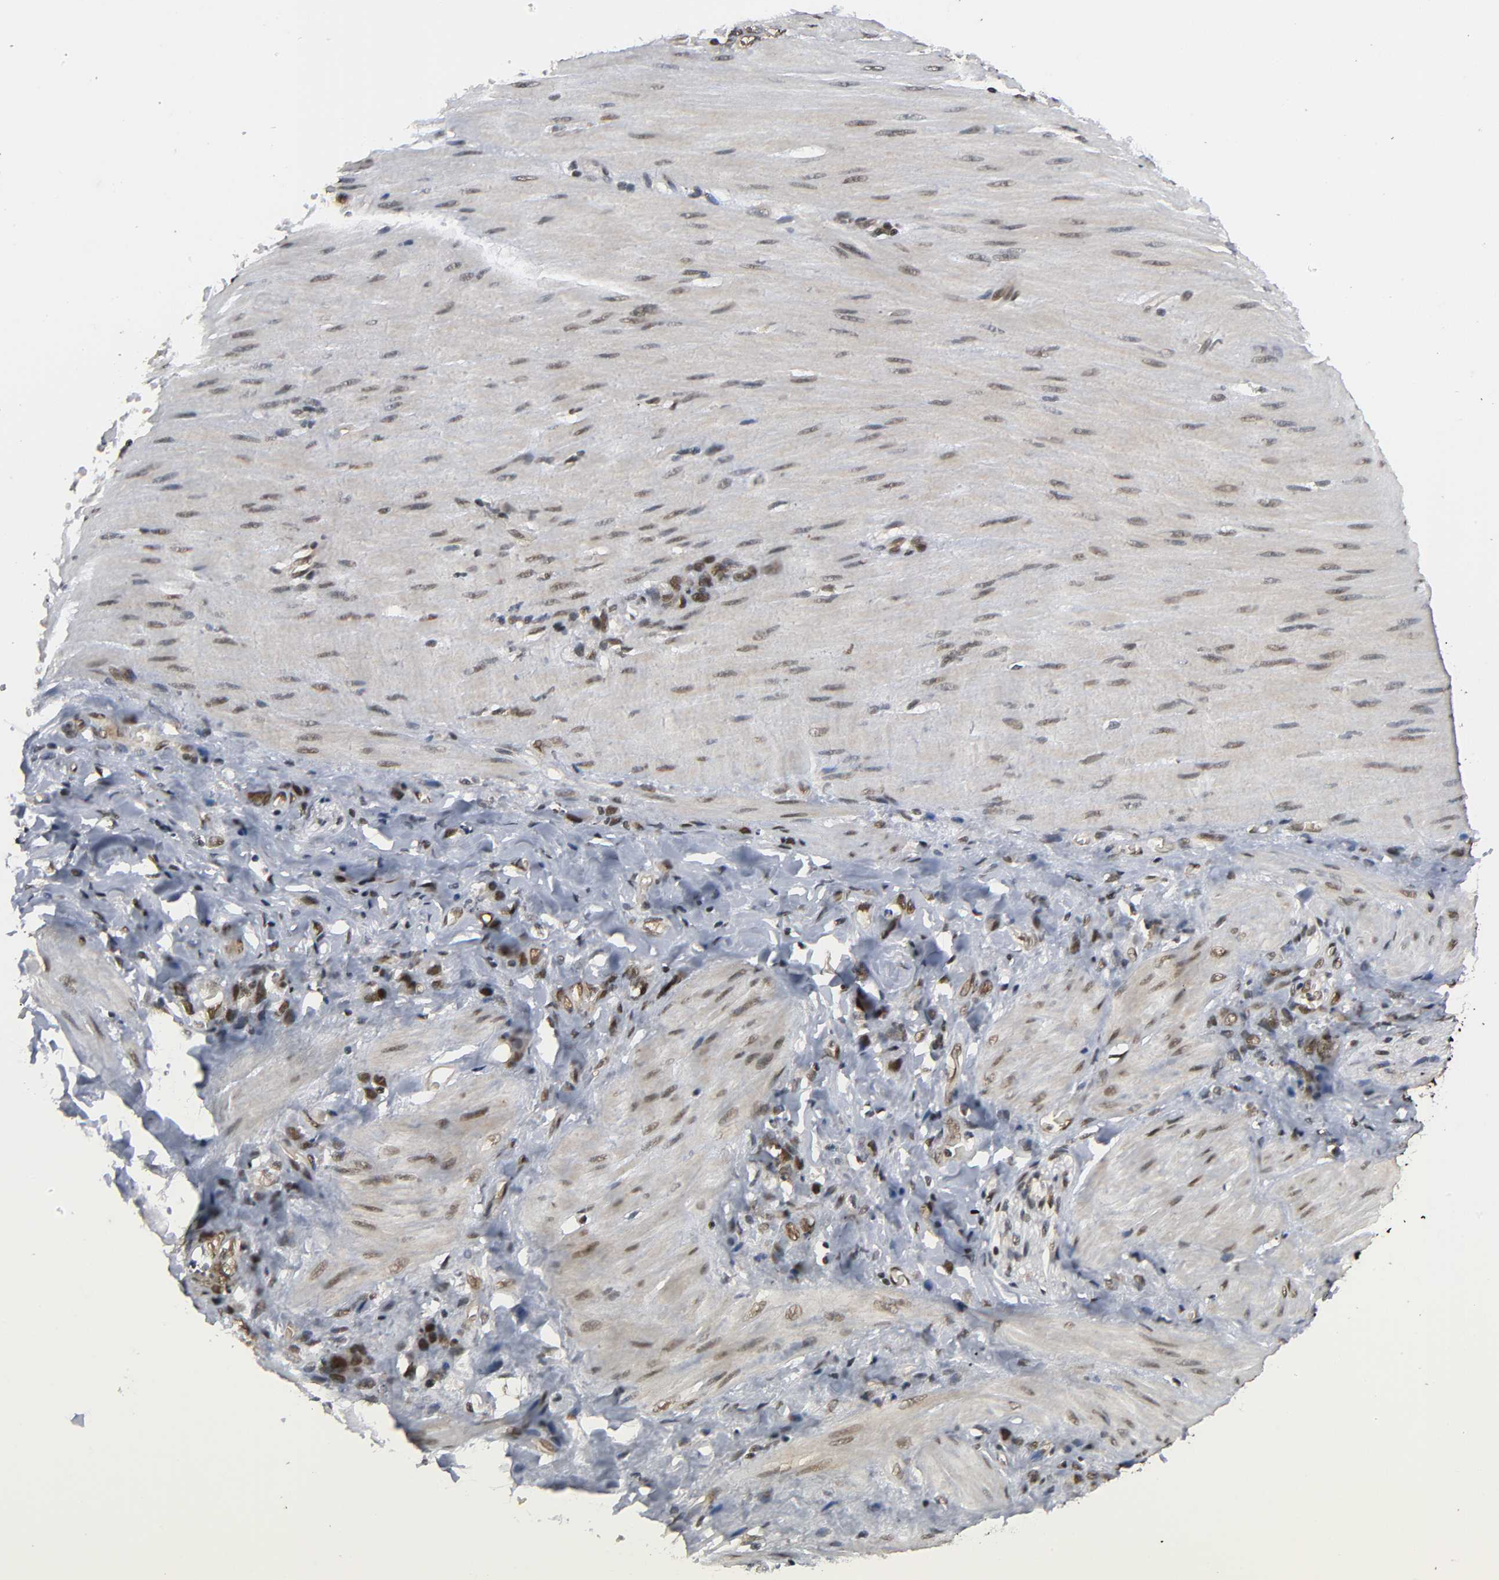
{"staining": {"intensity": "moderate", "quantity": ">75%", "location": "cytoplasmic/membranous,nuclear"}, "tissue": "stomach cancer", "cell_type": "Tumor cells", "image_type": "cancer", "snomed": [{"axis": "morphology", "description": "Adenocarcinoma, NOS"}, {"axis": "topography", "description": "Stomach"}], "caption": "A medium amount of moderate cytoplasmic/membranous and nuclear positivity is identified in about >75% of tumor cells in adenocarcinoma (stomach) tissue. The protein of interest is shown in brown color, while the nuclei are stained blue.", "gene": "ZNF384", "patient": {"sex": "male", "age": 82}}